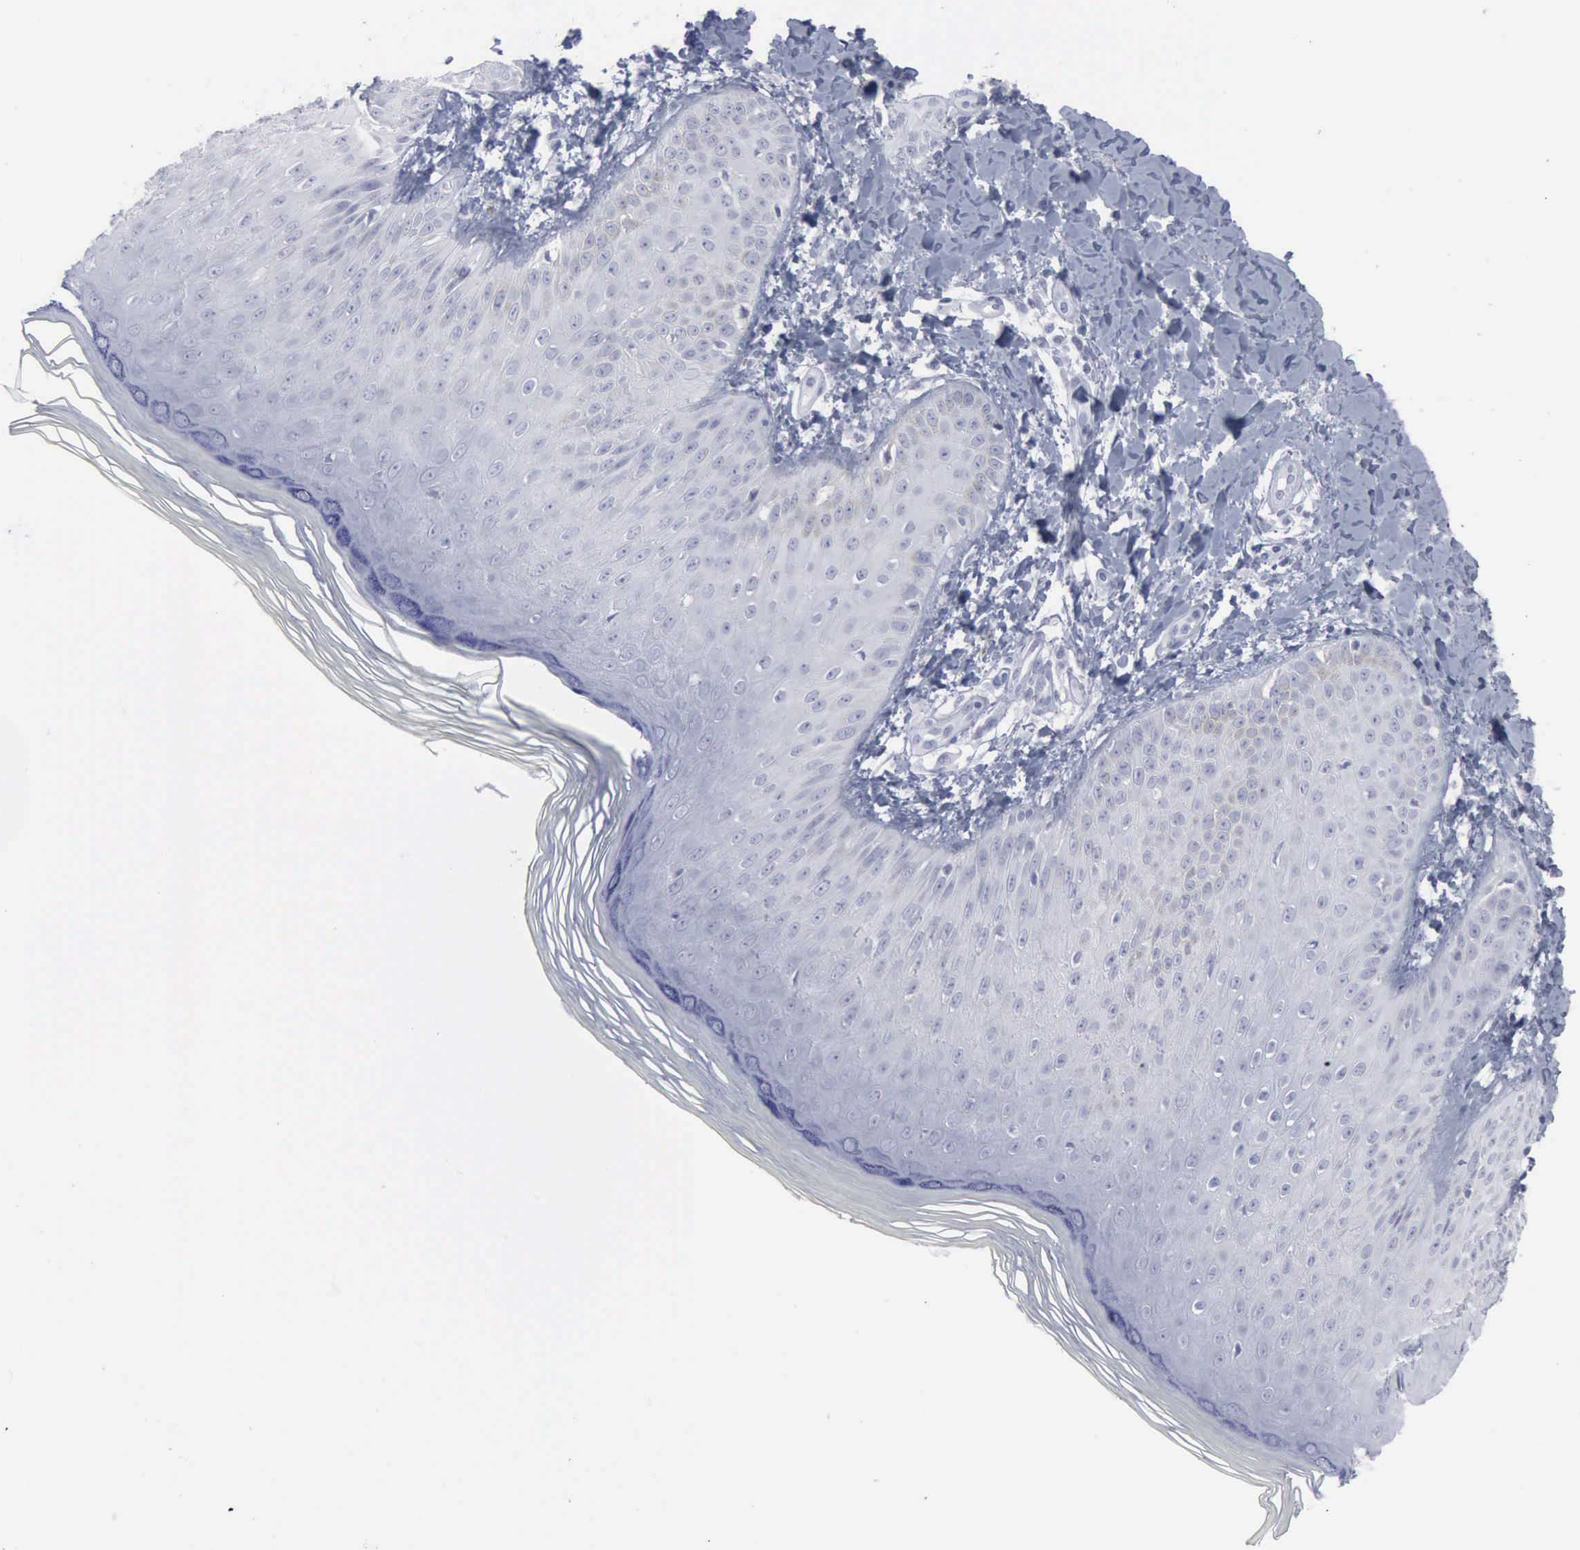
{"staining": {"intensity": "negative", "quantity": "none", "location": "none"}, "tissue": "skin", "cell_type": "Epidermal cells", "image_type": "normal", "snomed": [{"axis": "morphology", "description": "Normal tissue, NOS"}, {"axis": "morphology", "description": "Inflammation, NOS"}, {"axis": "topography", "description": "Soft tissue"}, {"axis": "topography", "description": "Anal"}], "caption": "This is an immunohistochemistry (IHC) photomicrograph of benign skin. There is no positivity in epidermal cells.", "gene": "VCAM1", "patient": {"sex": "female", "age": 15}}